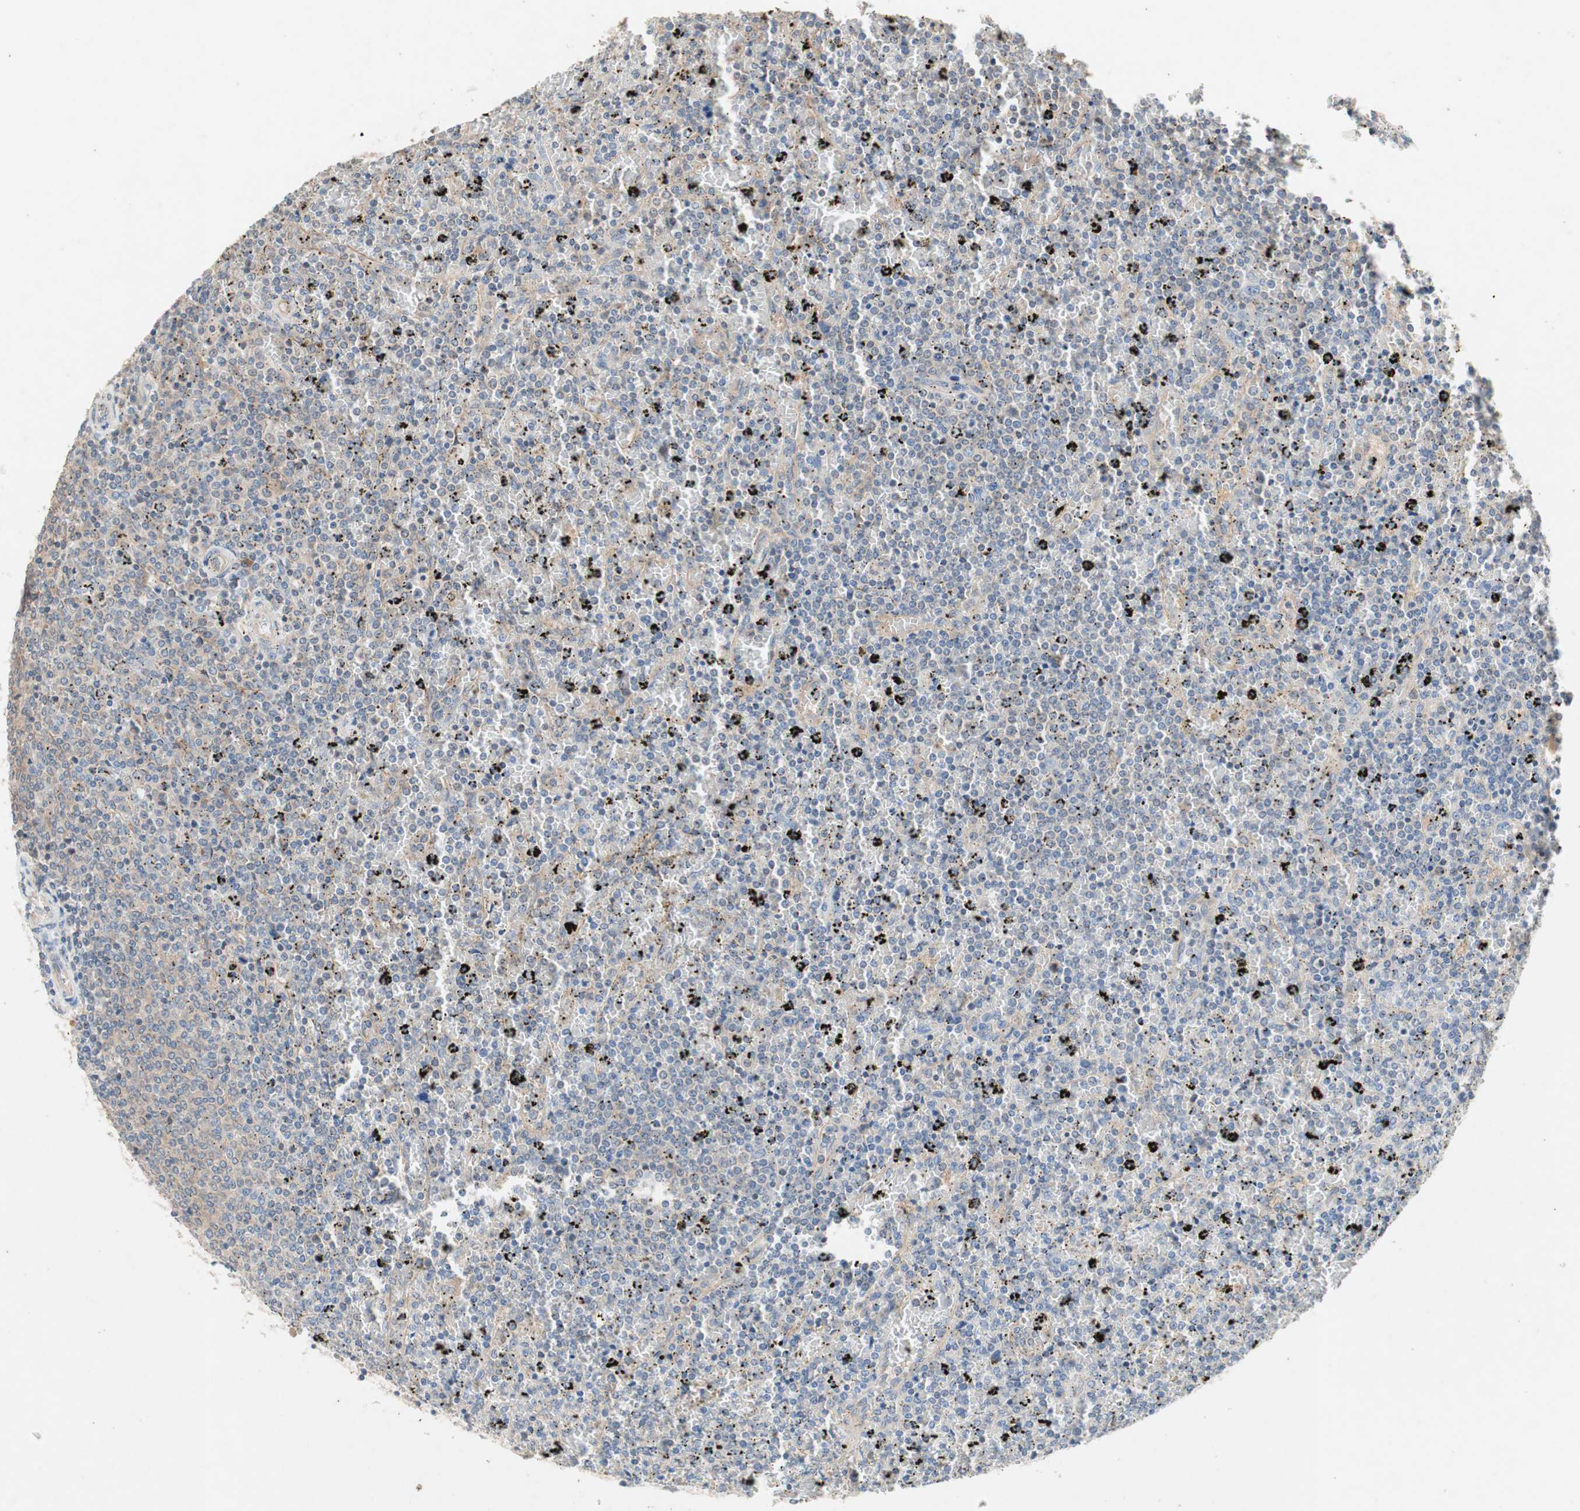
{"staining": {"intensity": "weak", "quantity": "<25%", "location": "cytoplasmic/membranous"}, "tissue": "lymphoma", "cell_type": "Tumor cells", "image_type": "cancer", "snomed": [{"axis": "morphology", "description": "Malignant lymphoma, non-Hodgkin's type, Low grade"}, {"axis": "topography", "description": "Spleen"}], "caption": "IHC micrograph of neoplastic tissue: lymphoma stained with DAB exhibits no significant protein expression in tumor cells.", "gene": "NCLN", "patient": {"sex": "female", "age": 77}}